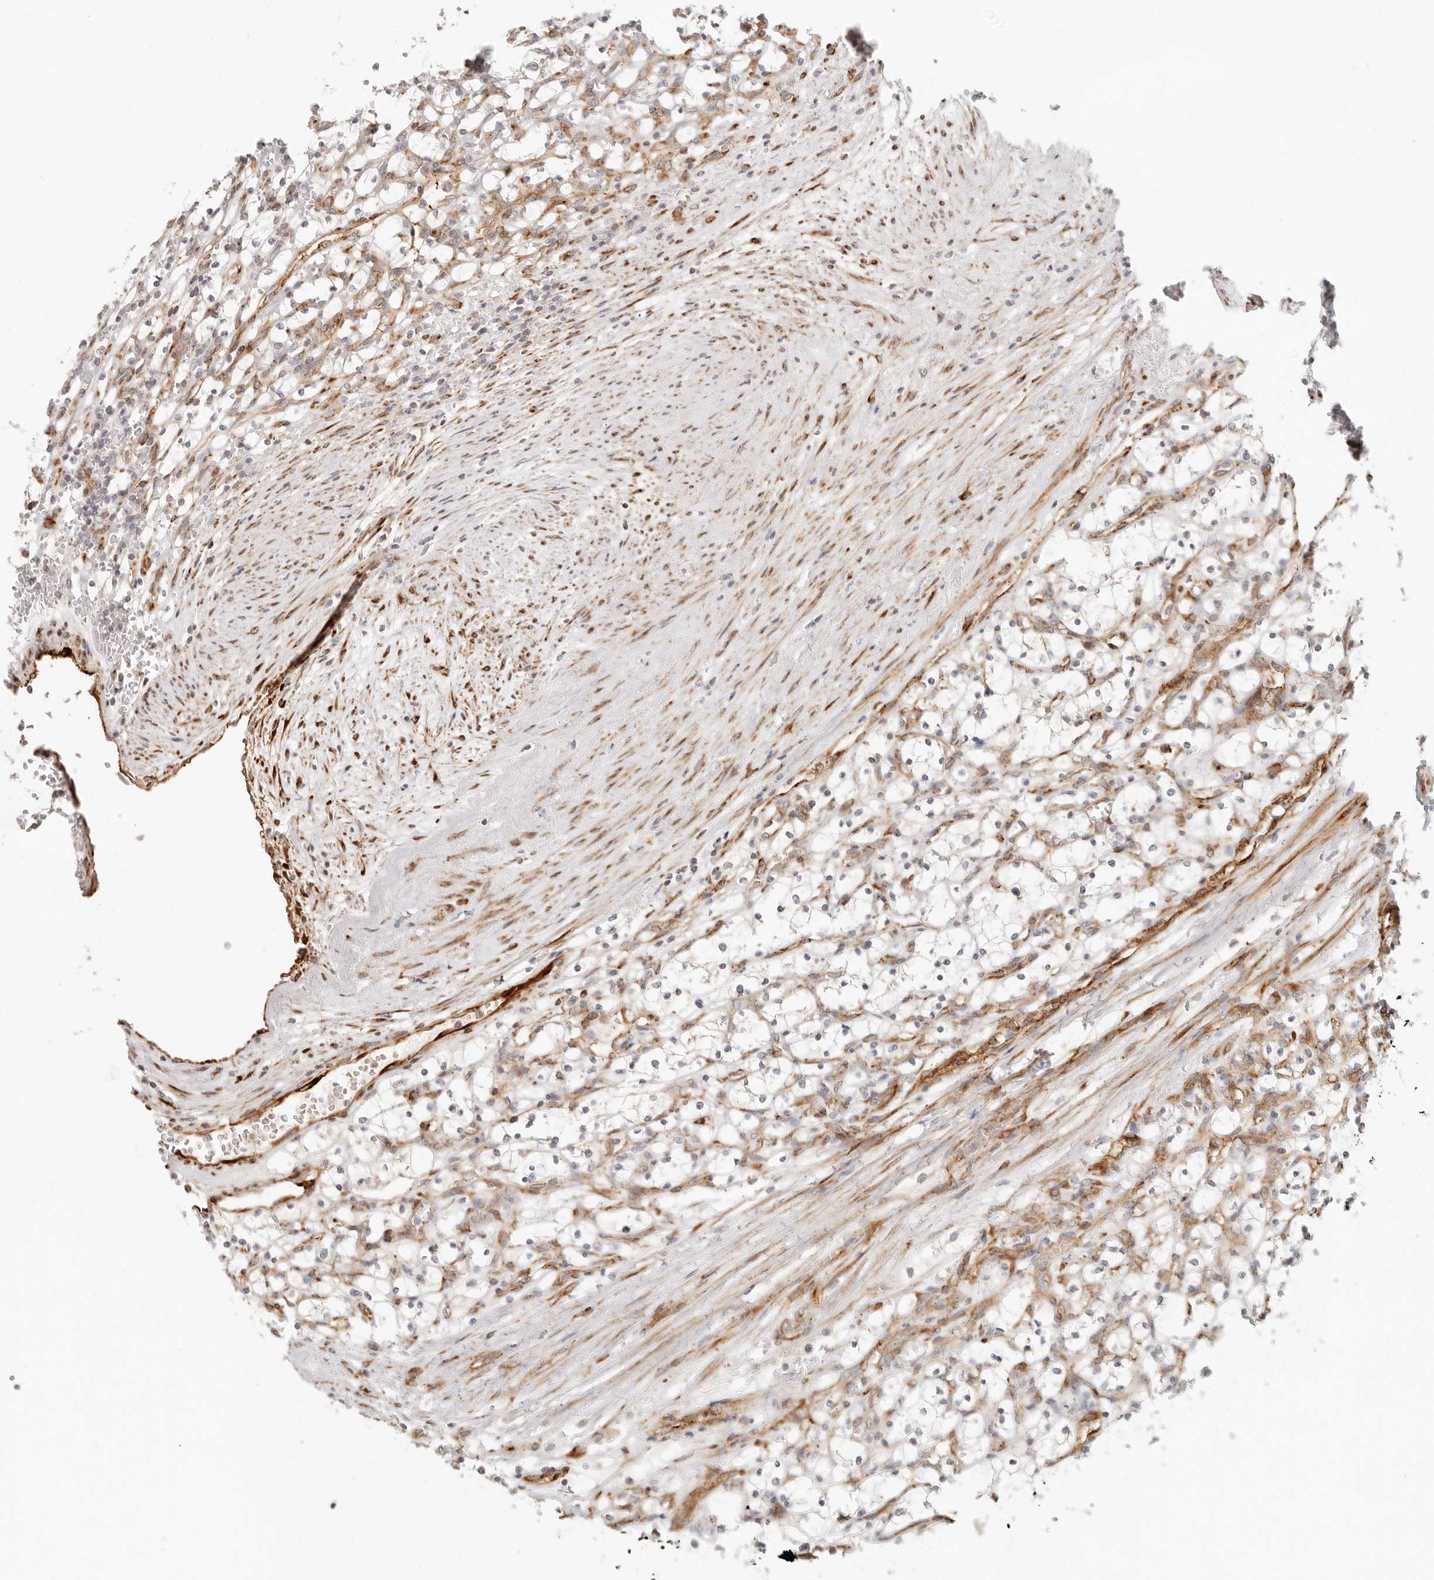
{"staining": {"intensity": "negative", "quantity": "none", "location": "none"}, "tissue": "renal cancer", "cell_type": "Tumor cells", "image_type": "cancer", "snomed": [{"axis": "morphology", "description": "Adenocarcinoma, NOS"}, {"axis": "topography", "description": "Kidney"}], "caption": "Immunohistochemical staining of renal cancer demonstrates no significant expression in tumor cells.", "gene": "SASS6", "patient": {"sex": "female", "age": 69}}